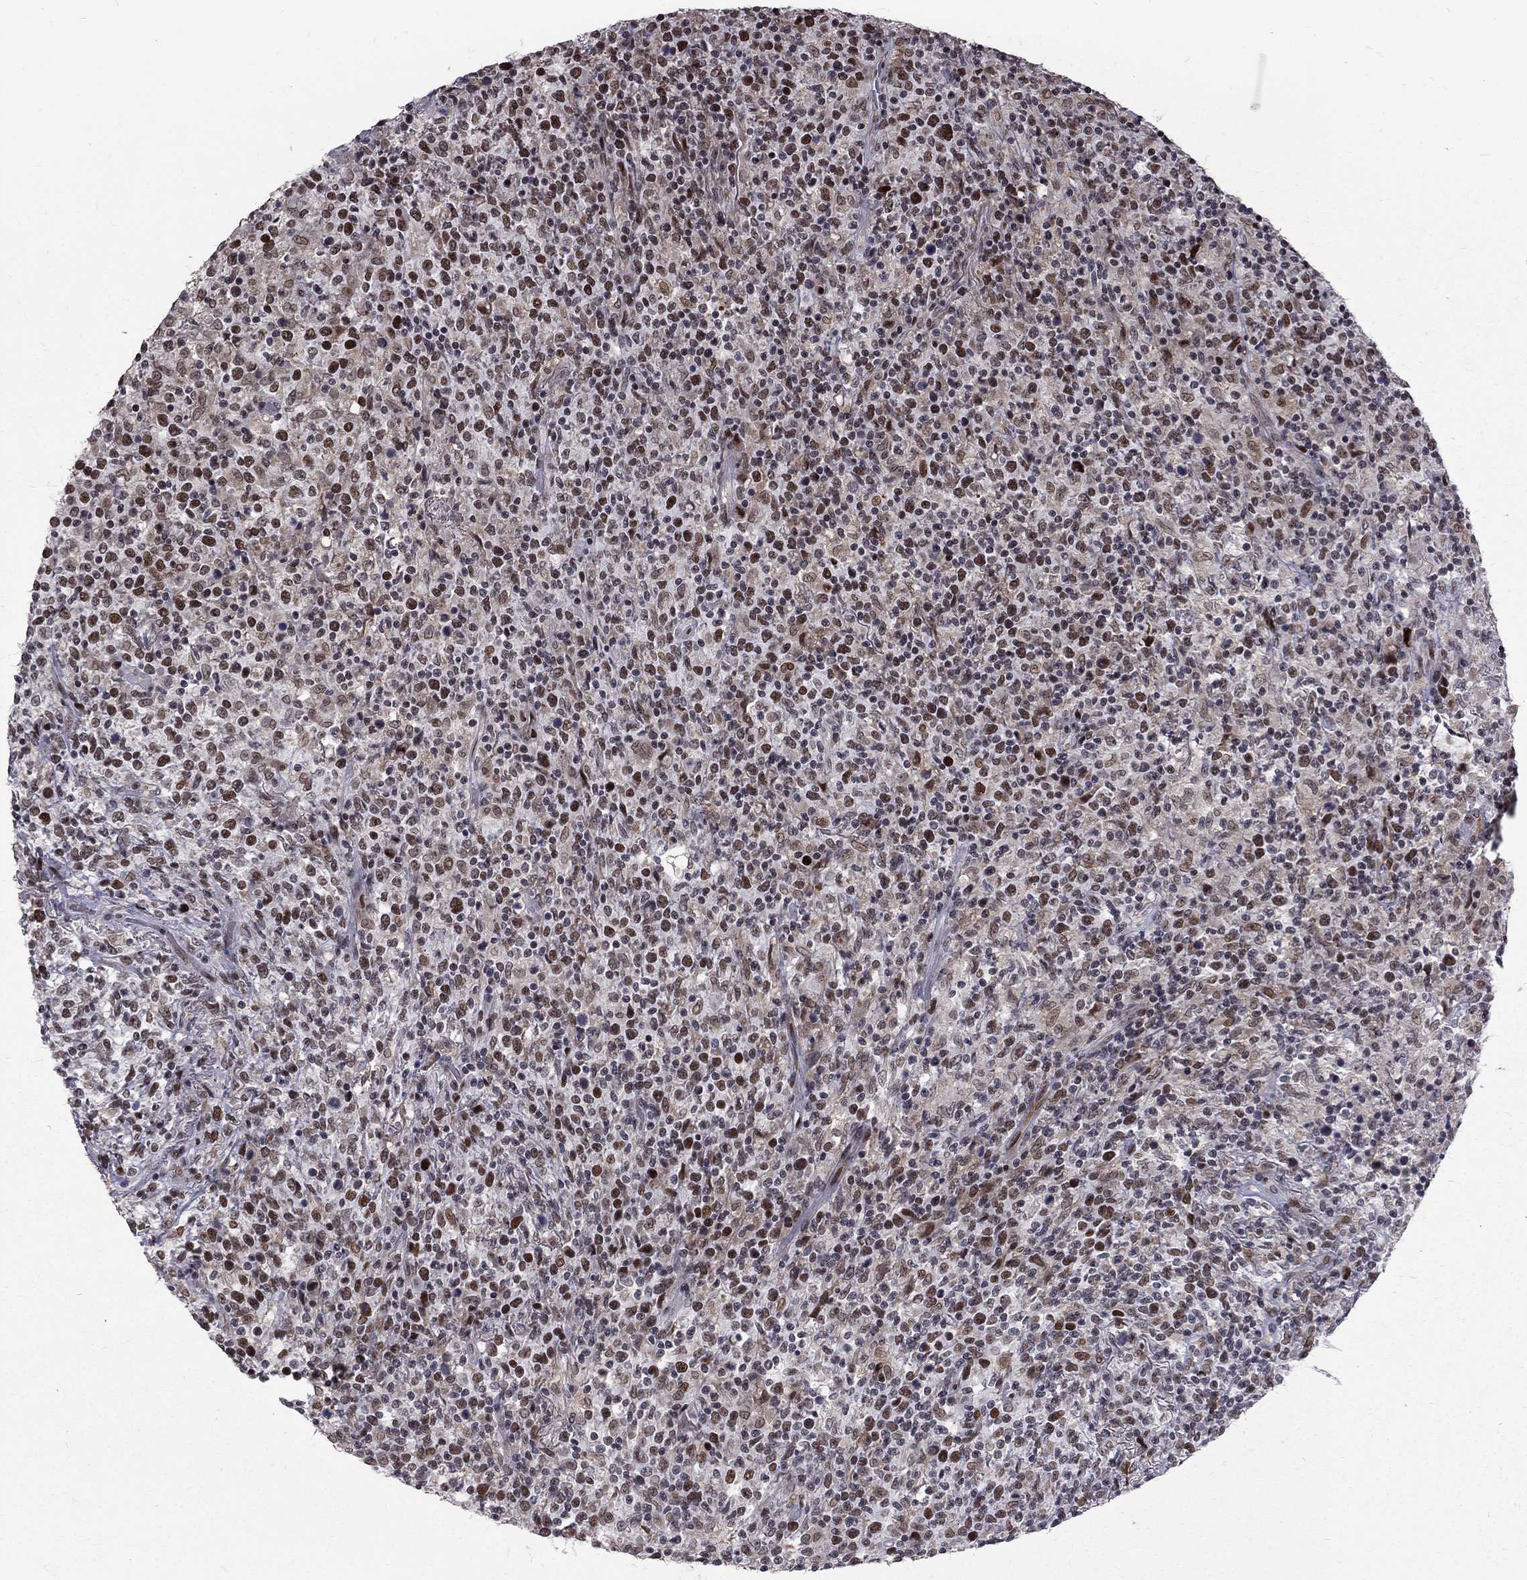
{"staining": {"intensity": "strong", "quantity": "<25%", "location": "nuclear"}, "tissue": "lymphoma", "cell_type": "Tumor cells", "image_type": "cancer", "snomed": [{"axis": "morphology", "description": "Malignant lymphoma, non-Hodgkin's type, High grade"}, {"axis": "topography", "description": "Lung"}], "caption": "Lymphoma tissue shows strong nuclear expression in approximately <25% of tumor cells", "gene": "TCEAL1", "patient": {"sex": "male", "age": 79}}